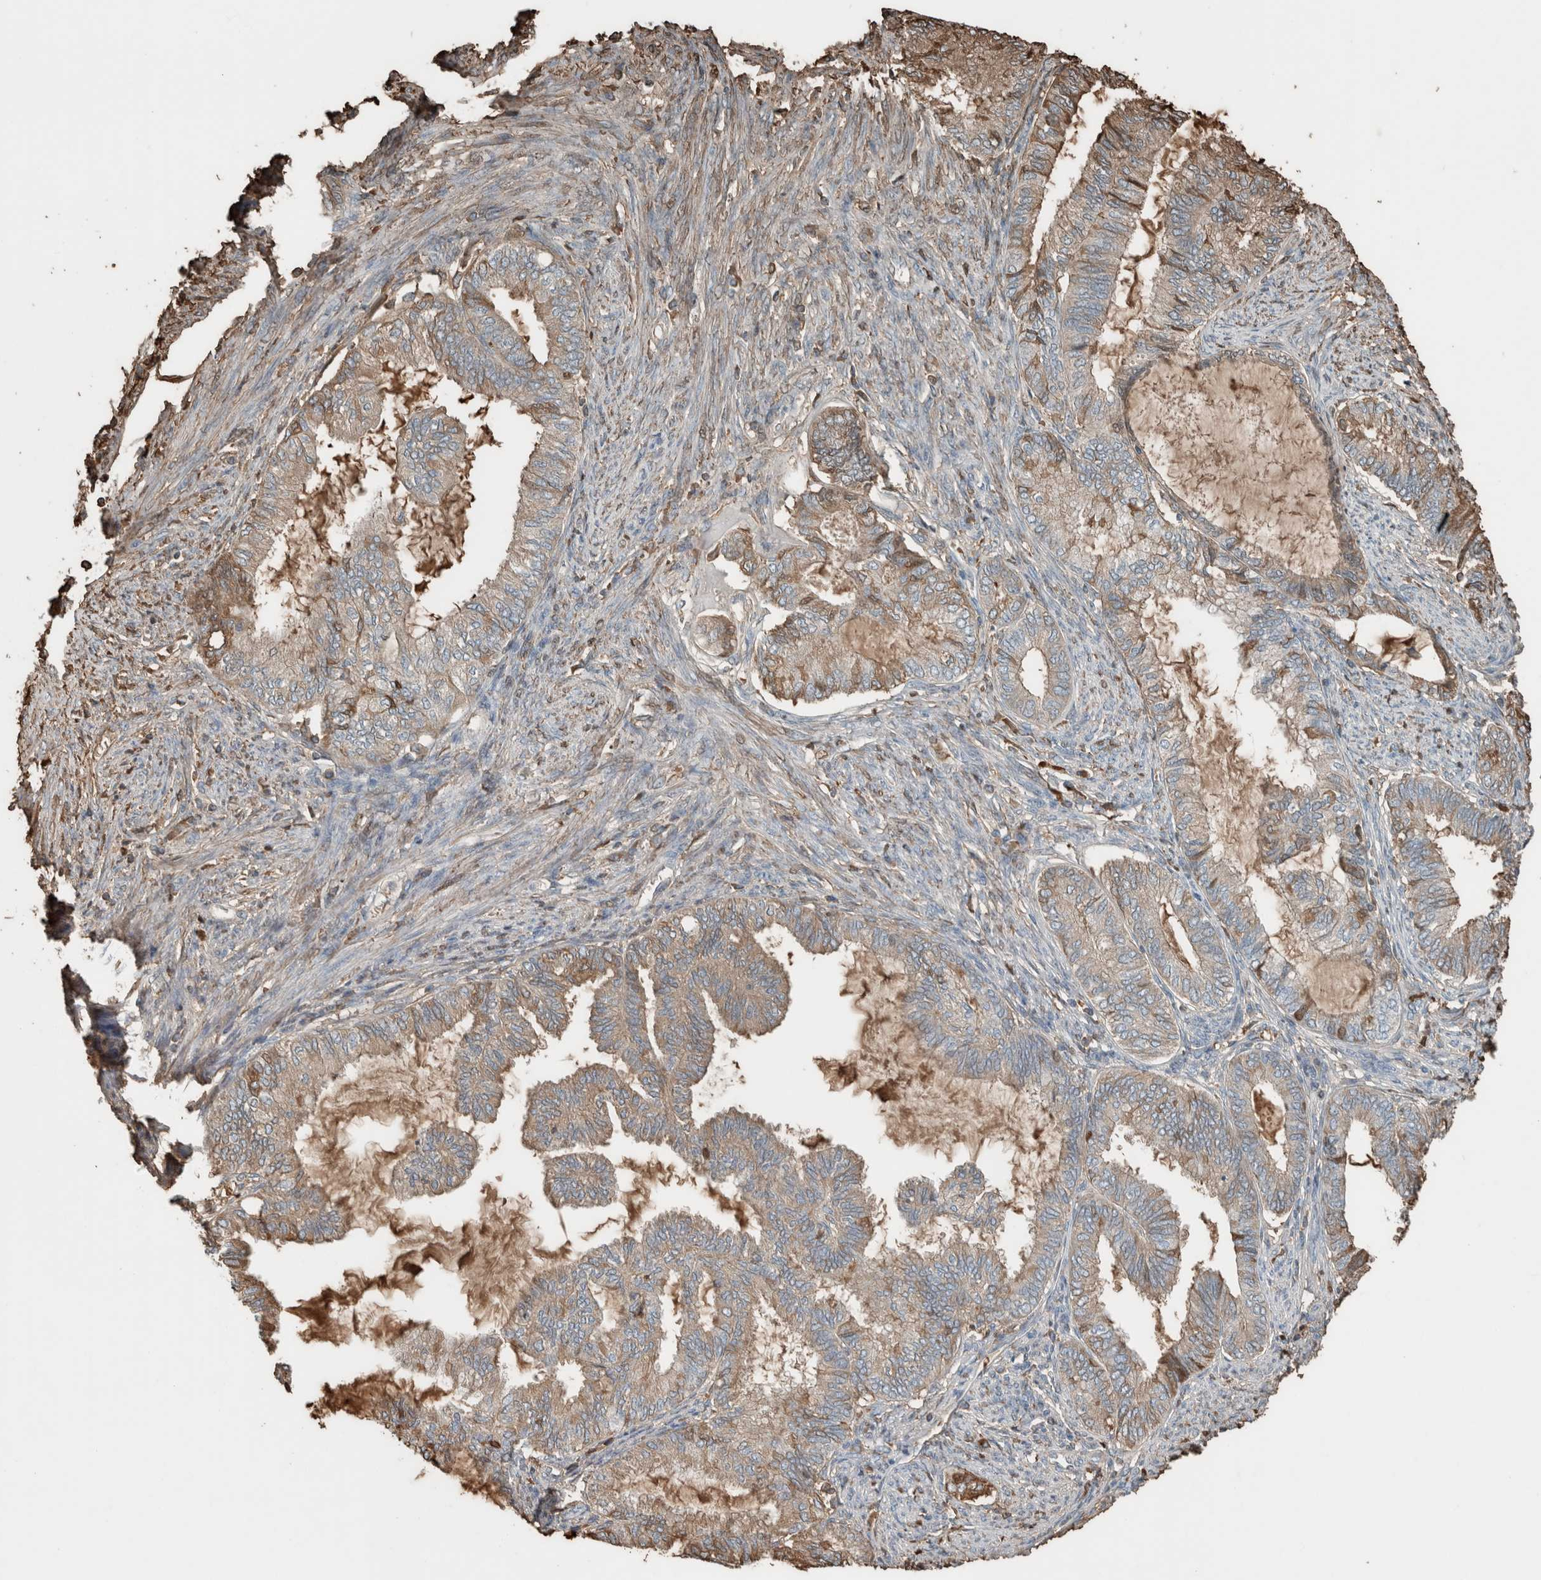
{"staining": {"intensity": "weak", "quantity": "25%-75%", "location": "cytoplasmic/membranous"}, "tissue": "endometrial cancer", "cell_type": "Tumor cells", "image_type": "cancer", "snomed": [{"axis": "morphology", "description": "Adenocarcinoma, NOS"}, {"axis": "topography", "description": "Endometrium"}], "caption": "Endometrial adenocarcinoma stained with a protein marker reveals weak staining in tumor cells.", "gene": "USP34", "patient": {"sex": "female", "age": 86}}